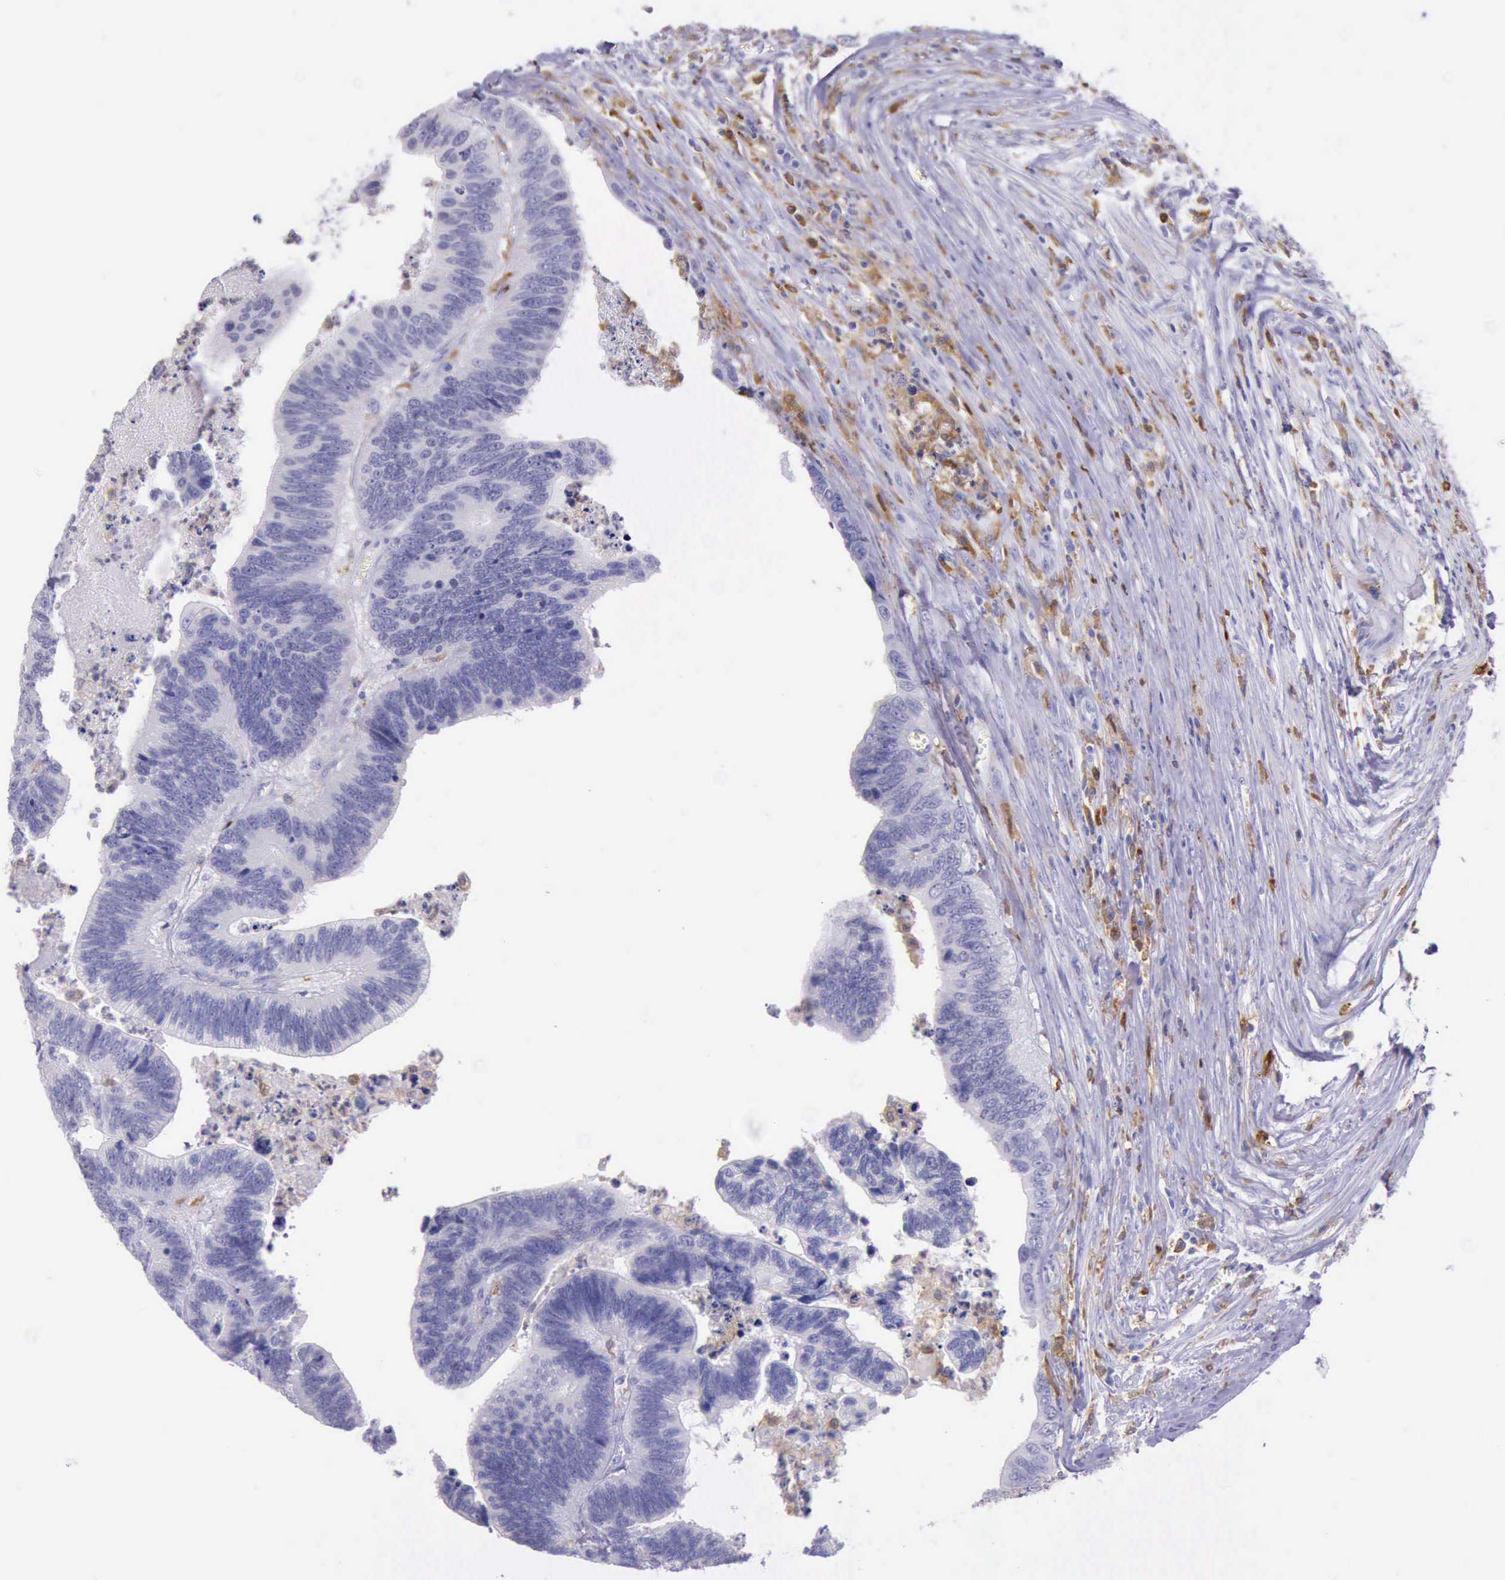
{"staining": {"intensity": "negative", "quantity": "none", "location": "none"}, "tissue": "colorectal cancer", "cell_type": "Tumor cells", "image_type": "cancer", "snomed": [{"axis": "morphology", "description": "Adenocarcinoma, NOS"}, {"axis": "topography", "description": "Colon"}], "caption": "The IHC micrograph has no significant staining in tumor cells of colorectal cancer tissue.", "gene": "BTK", "patient": {"sex": "male", "age": 72}}